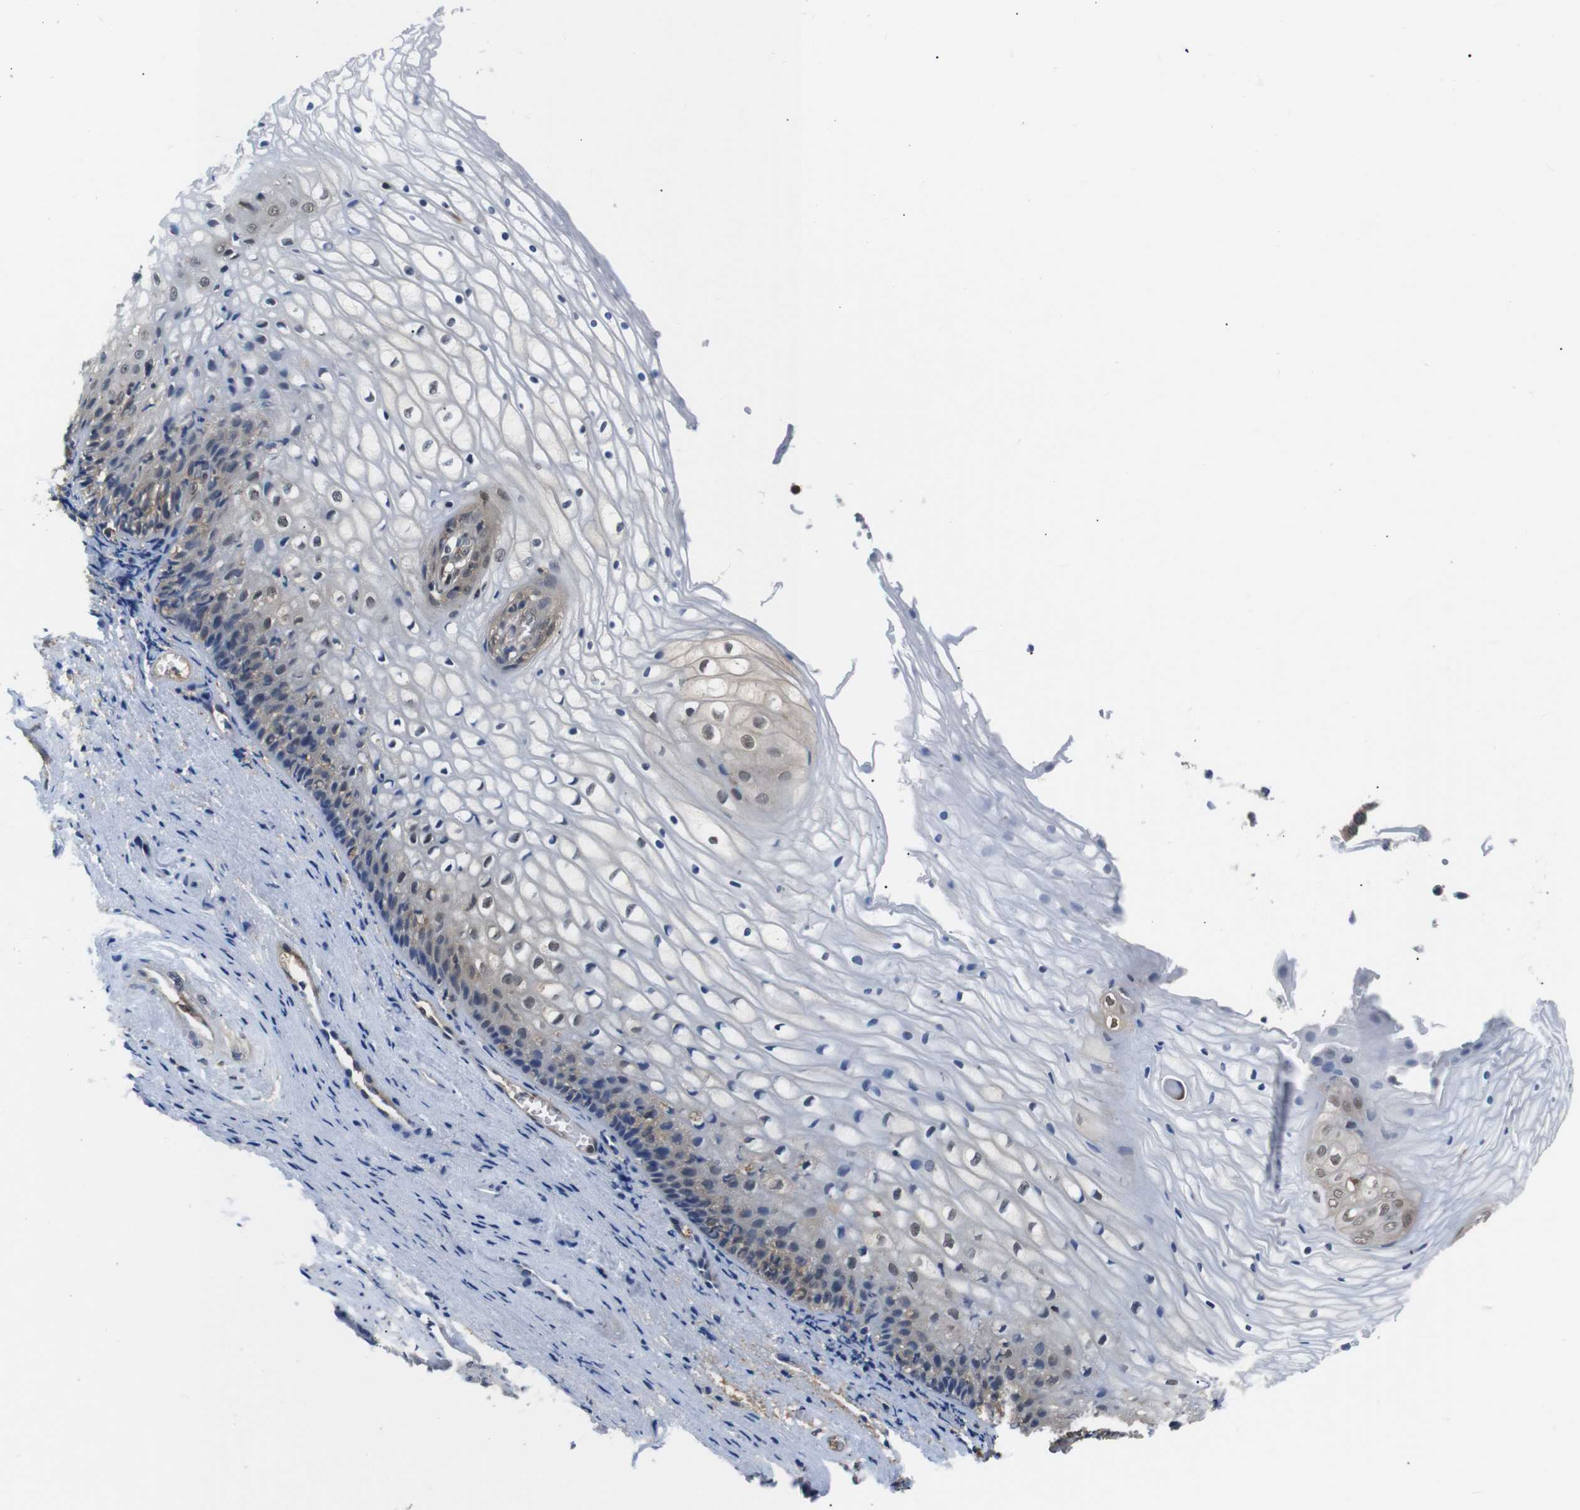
{"staining": {"intensity": "weak", "quantity": "<25%", "location": "cytoplasmic/membranous,nuclear"}, "tissue": "vagina", "cell_type": "Squamous epithelial cells", "image_type": "normal", "snomed": [{"axis": "morphology", "description": "Normal tissue, NOS"}, {"axis": "topography", "description": "Vagina"}], "caption": "IHC of benign human vagina shows no staining in squamous epithelial cells. Nuclei are stained in blue.", "gene": "UBXN1", "patient": {"sex": "female", "age": 34}}